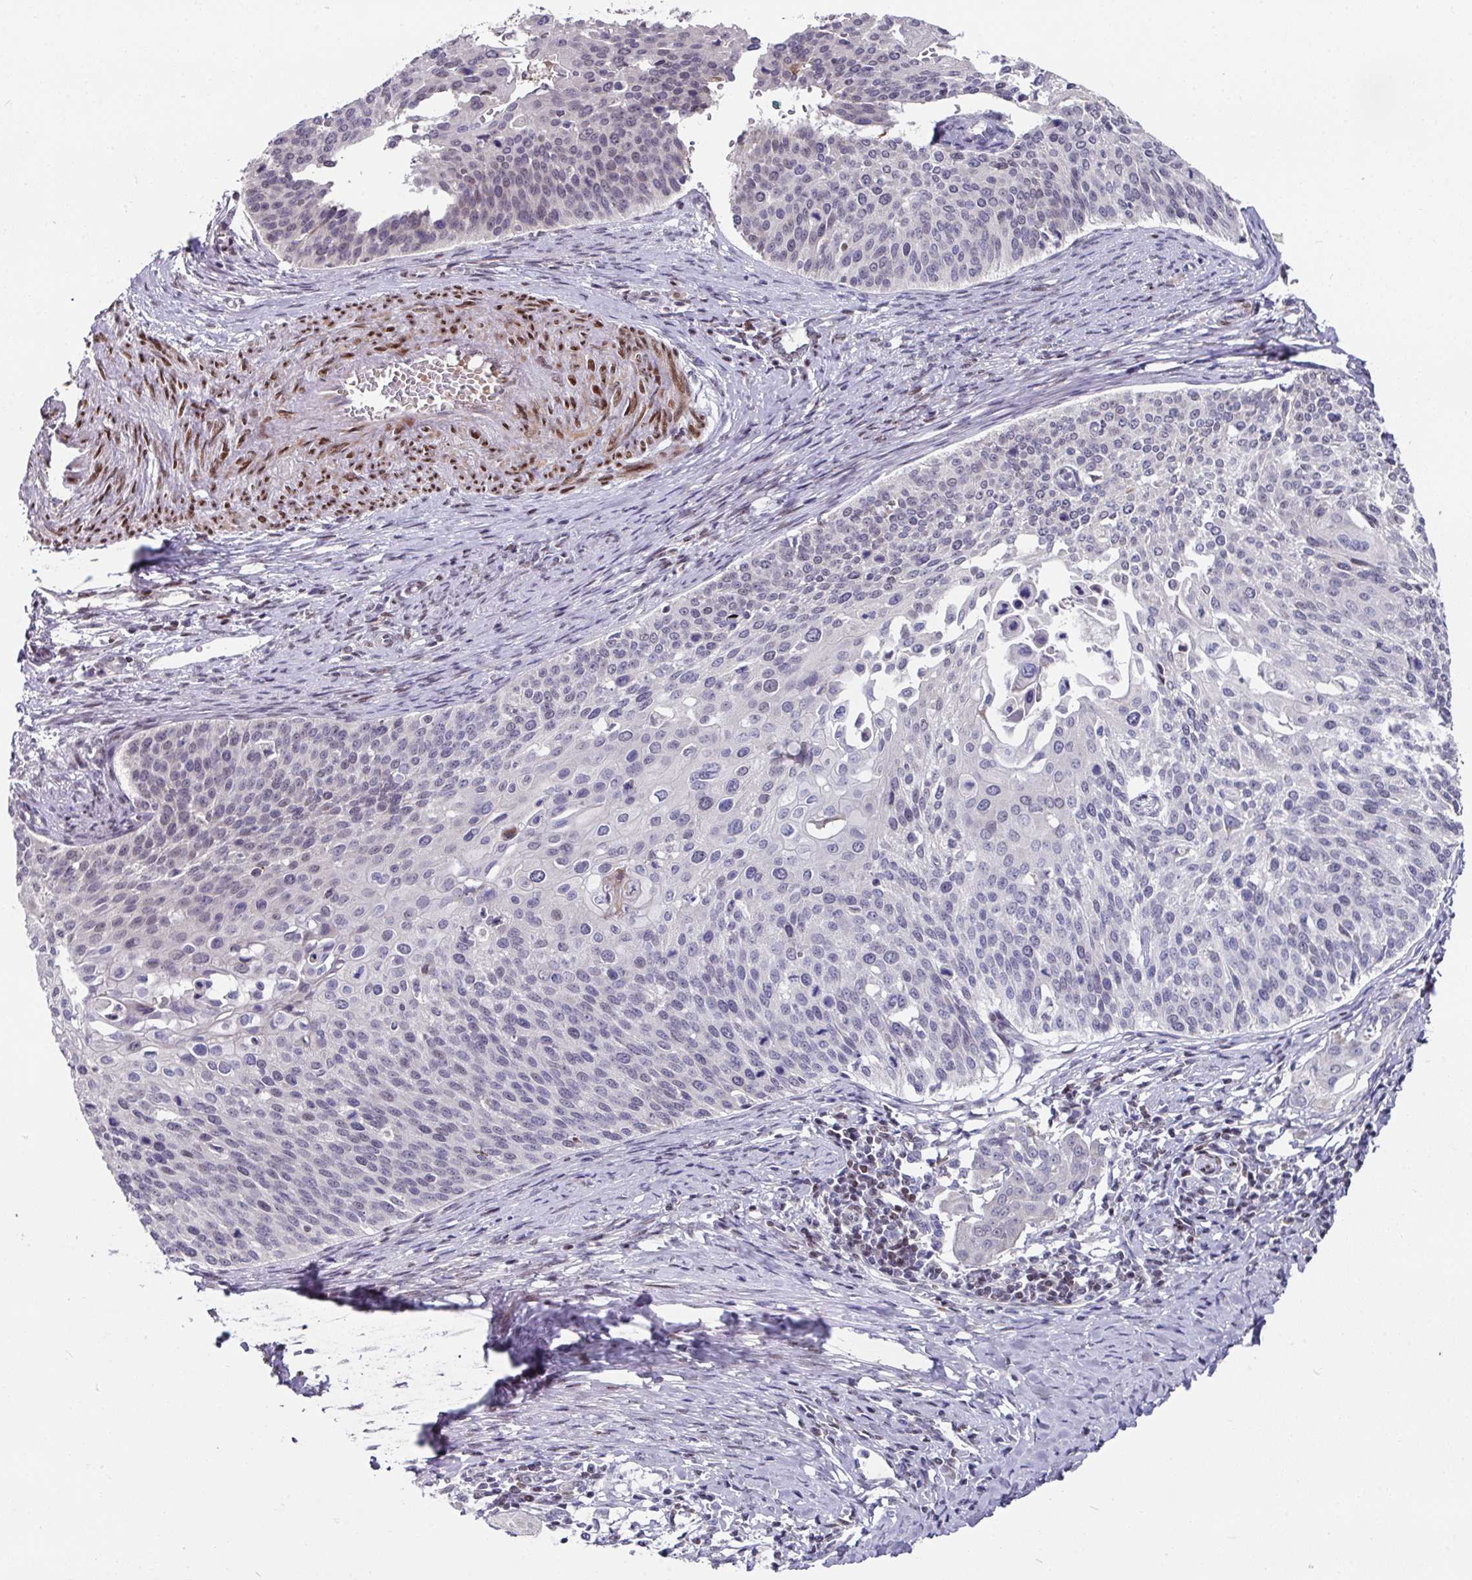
{"staining": {"intensity": "negative", "quantity": "none", "location": "none"}, "tissue": "cervical cancer", "cell_type": "Tumor cells", "image_type": "cancer", "snomed": [{"axis": "morphology", "description": "Squamous cell carcinoma, NOS"}, {"axis": "topography", "description": "Cervix"}], "caption": "High power microscopy image of an IHC histopathology image of squamous cell carcinoma (cervical), revealing no significant expression in tumor cells.", "gene": "CBX7", "patient": {"sex": "female", "age": 44}}